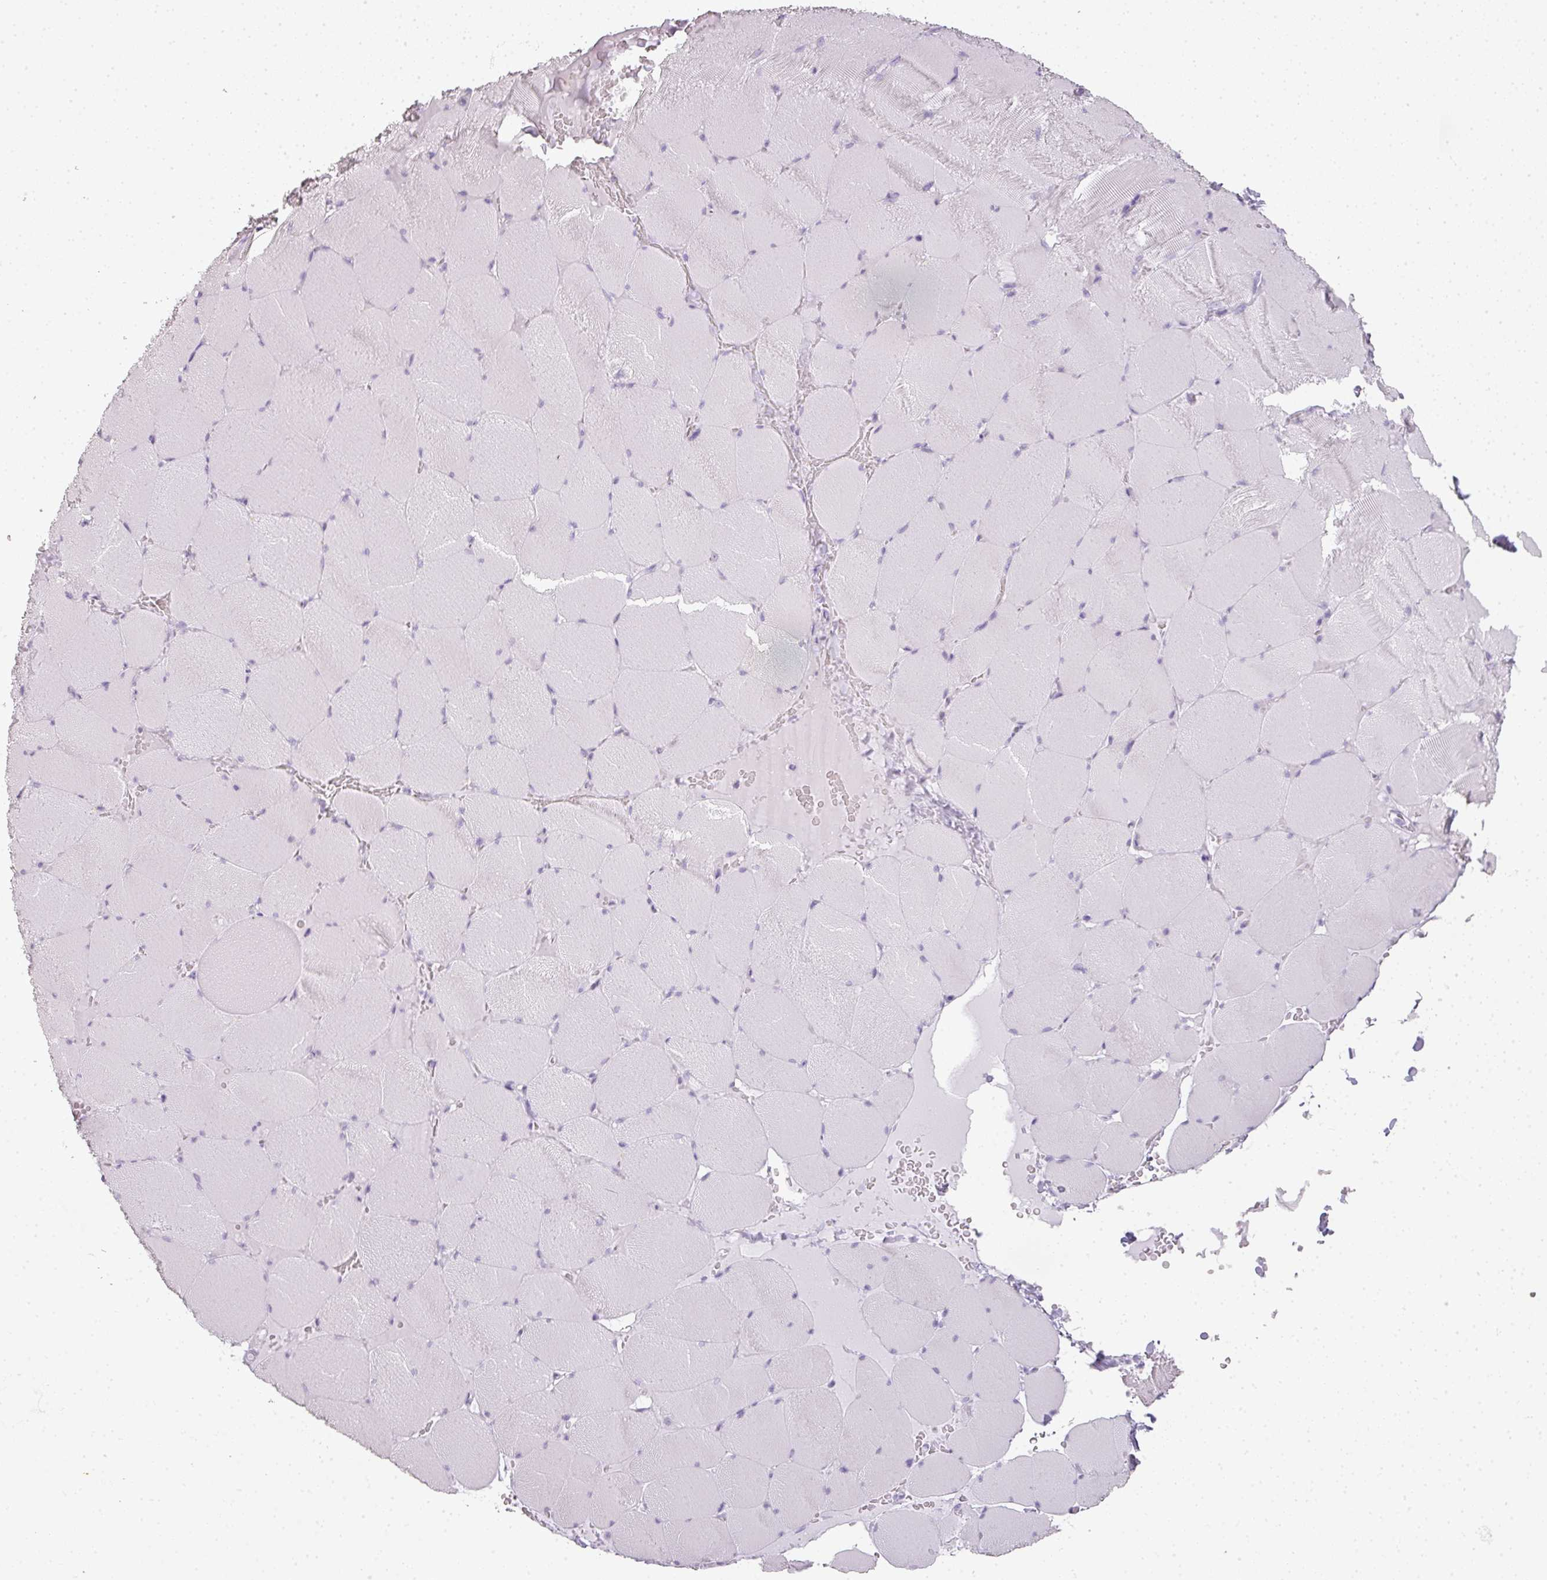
{"staining": {"intensity": "negative", "quantity": "none", "location": "none"}, "tissue": "skeletal muscle", "cell_type": "Myocytes", "image_type": "normal", "snomed": [{"axis": "morphology", "description": "Normal tissue, NOS"}, {"axis": "topography", "description": "Skeletal muscle"}, {"axis": "topography", "description": "Head-Neck"}], "caption": "Immunohistochemical staining of normal skeletal muscle displays no significant expression in myocytes. (Brightfield microscopy of DAB IHC at high magnification).", "gene": "RBMY1A1", "patient": {"sex": "male", "age": 66}}